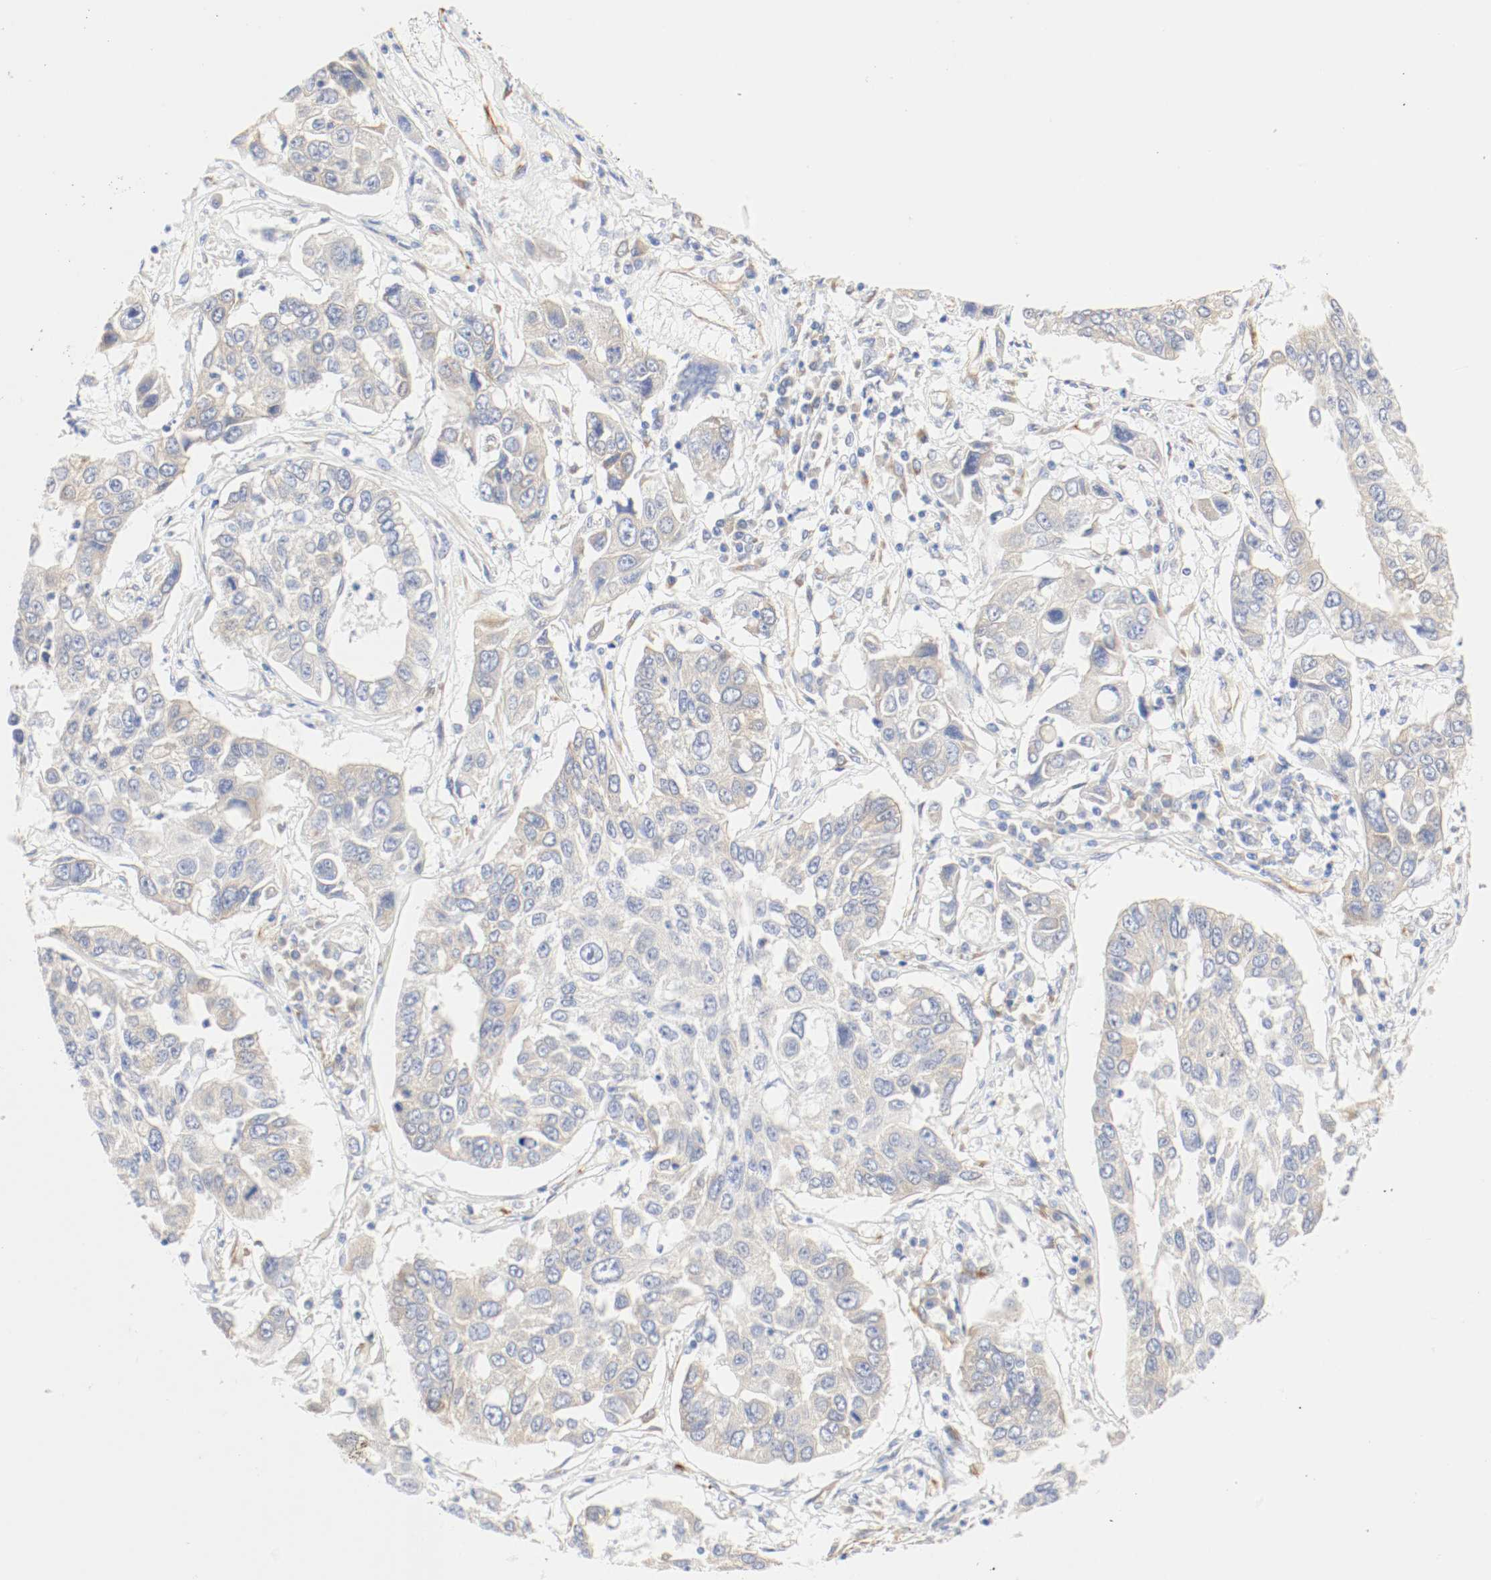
{"staining": {"intensity": "moderate", "quantity": "25%-75%", "location": "cytoplasmic/membranous"}, "tissue": "lung cancer", "cell_type": "Tumor cells", "image_type": "cancer", "snomed": [{"axis": "morphology", "description": "Squamous cell carcinoma, NOS"}, {"axis": "topography", "description": "Lung"}], "caption": "Immunohistochemical staining of squamous cell carcinoma (lung) shows medium levels of moderate cytoplasmic/membranous protein positivity in about 25%-75% of tumor cells.", "gene": "GIT1", "patient": {"sex": "male", "age": 71}}